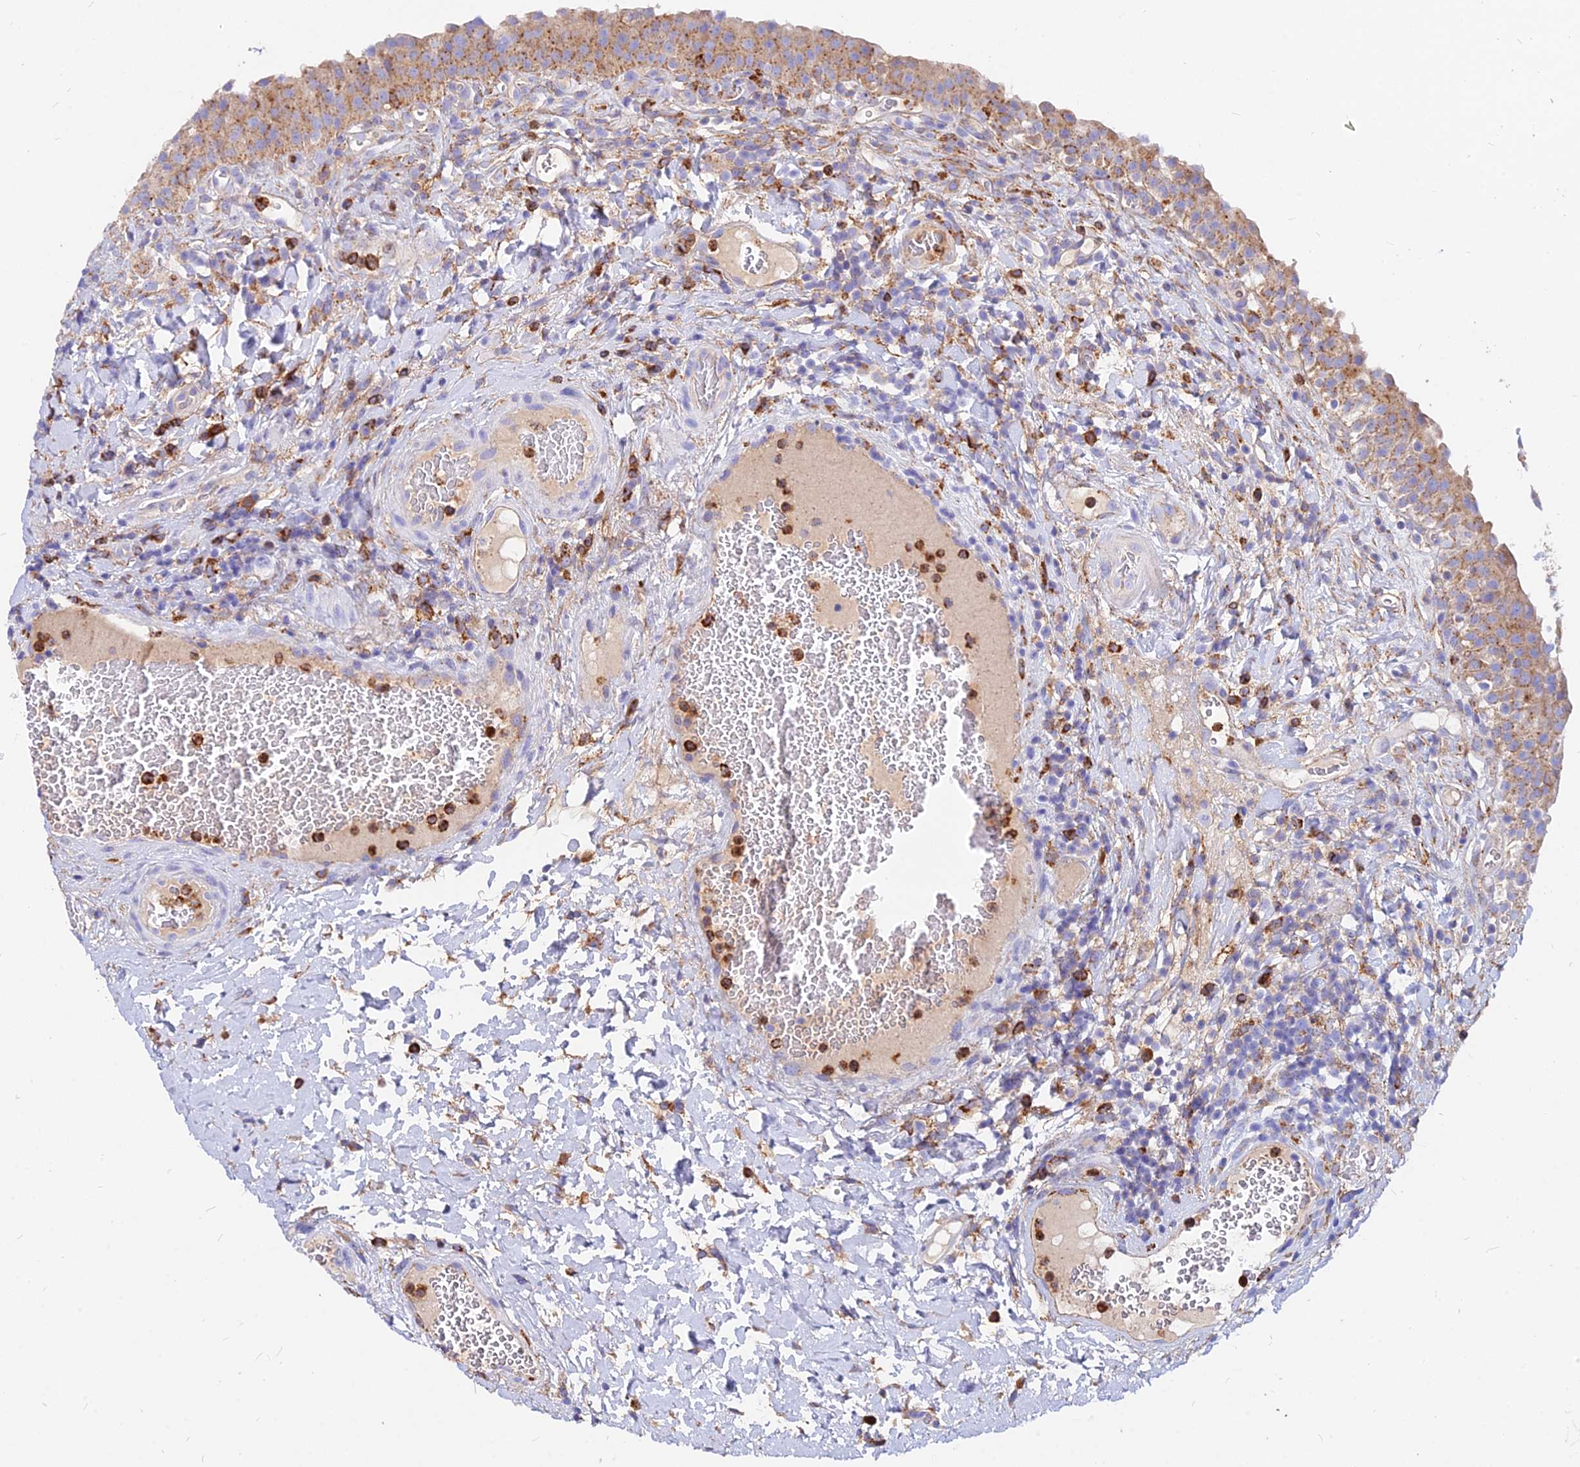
{"staining": {"intensity": "moderate", "quantity": ">75%", "location": "cytoplasmic/membranous"}, "tissue": "urinary bladder", "cell_type": "Urothelial cells", "image_type": "normal", "snomed": [{"axis": "morphology", "description": "Normal tissue, NOS"}, {"axis": "morphology", "description": "Inflammation, NOS"}, {"axis": "topography", "description": "Urinary bladder"}], "caption": "Human urinary bladder stained with a brown dye demonstrates moderate cytoplasmic/membranous positive staining in about >75% of urothelial cells.", "gene": "AGTRAP", "patient": {"sex": "male", "age": 64}}